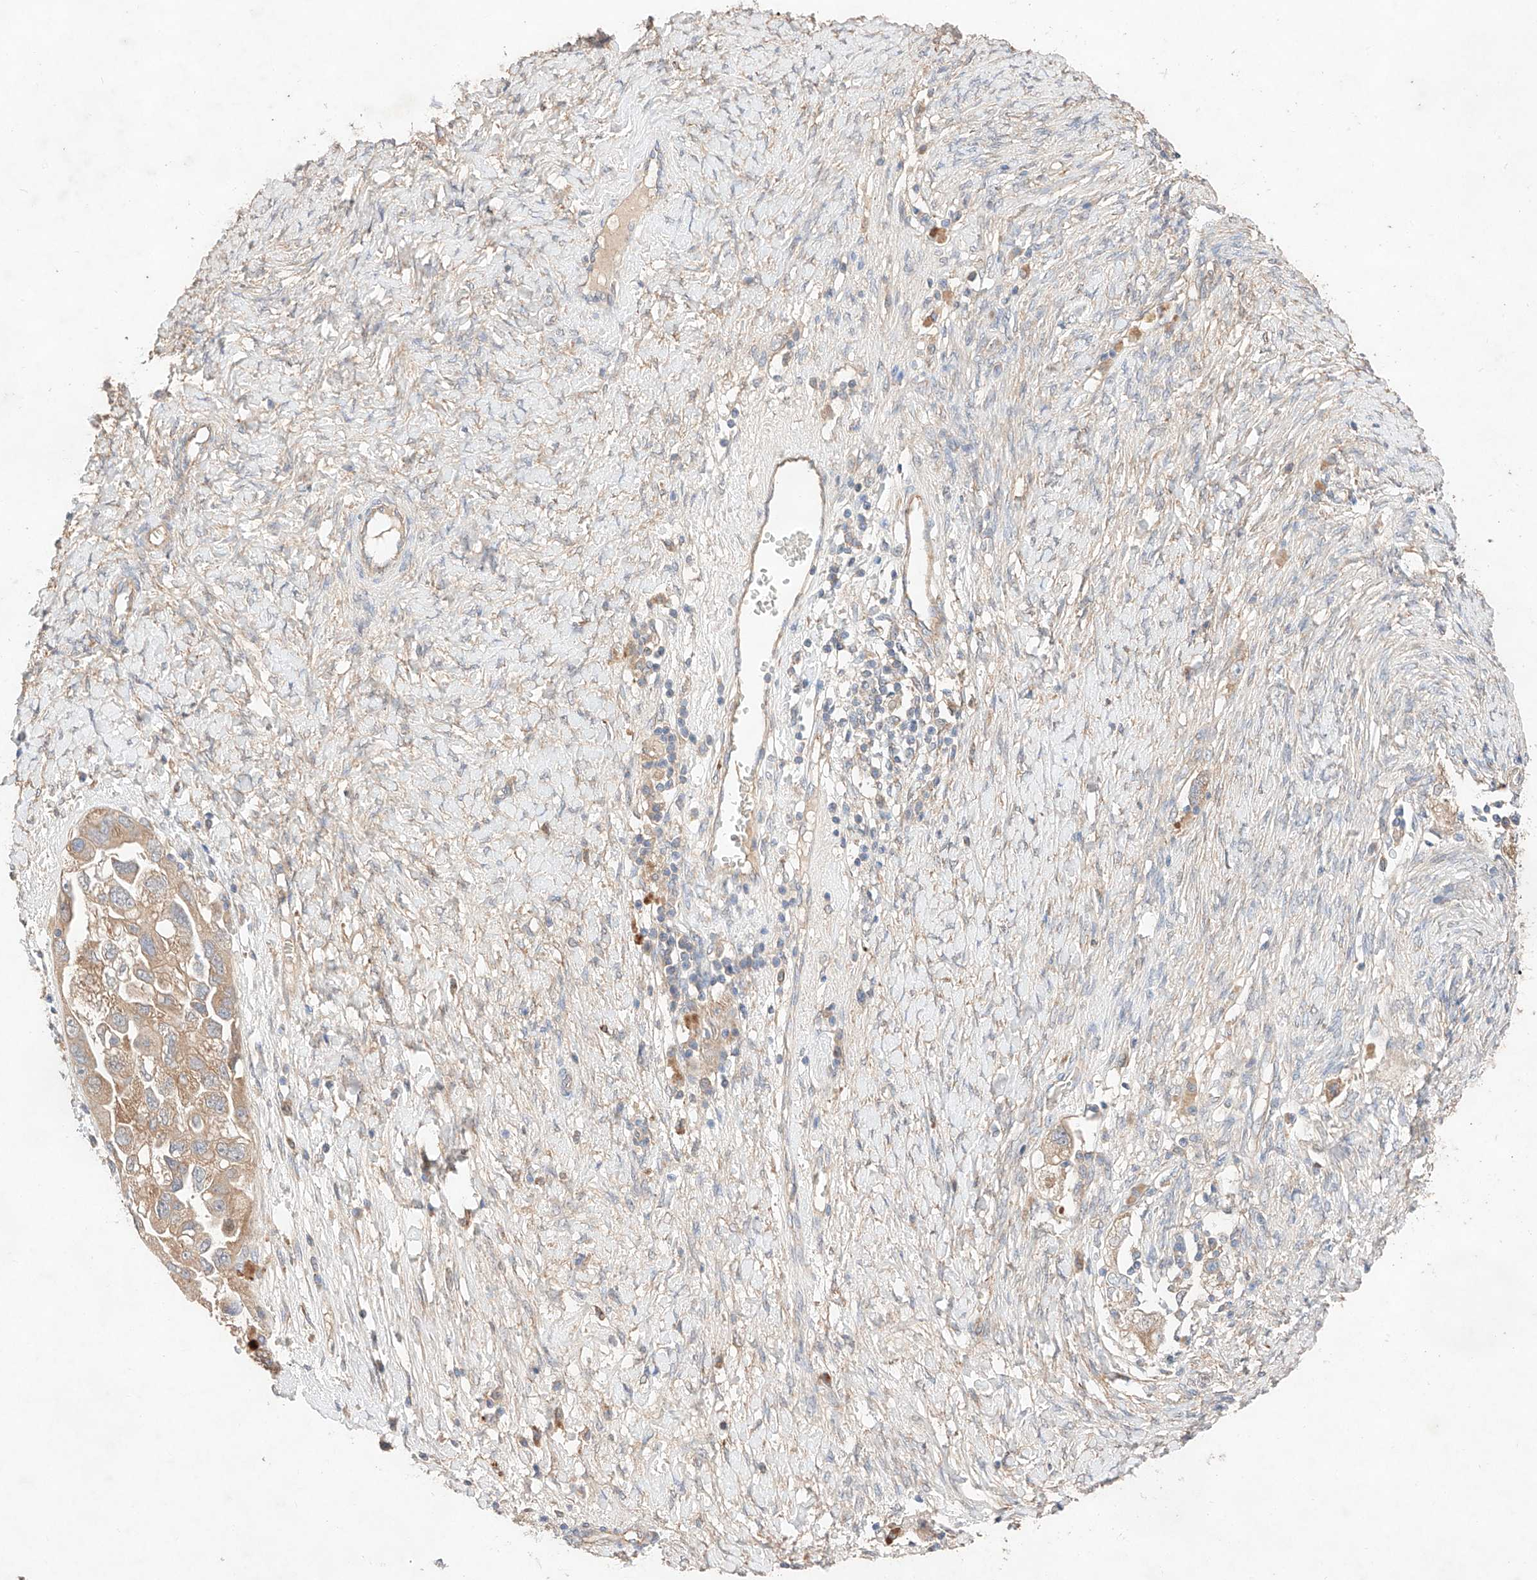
{"staining": {"intensity": "weak", "quantity": ">75%", "location": "cytoplasmic/membranous"}, "tissue": "ovarian cancer", "cell_type": "Tumor cells", "image_type": "cancer", "snomed": [{"axis": "morphology", "description": "Carcinoma, NOS"}, {"axis": "morphology", "description": "Cystadenocarcinoma, serous, NOS"}, {"axis": "topography", "description": "Ovary"}], "caption": "Human ovarian cancer (carcinoma) stained with a brown dye reveals weak cytoplasmic/membranous positive staining in approximately >75% of tumor cells.", "gene": "C6orf62", "patient": {"sex": "female", "age": 69}}